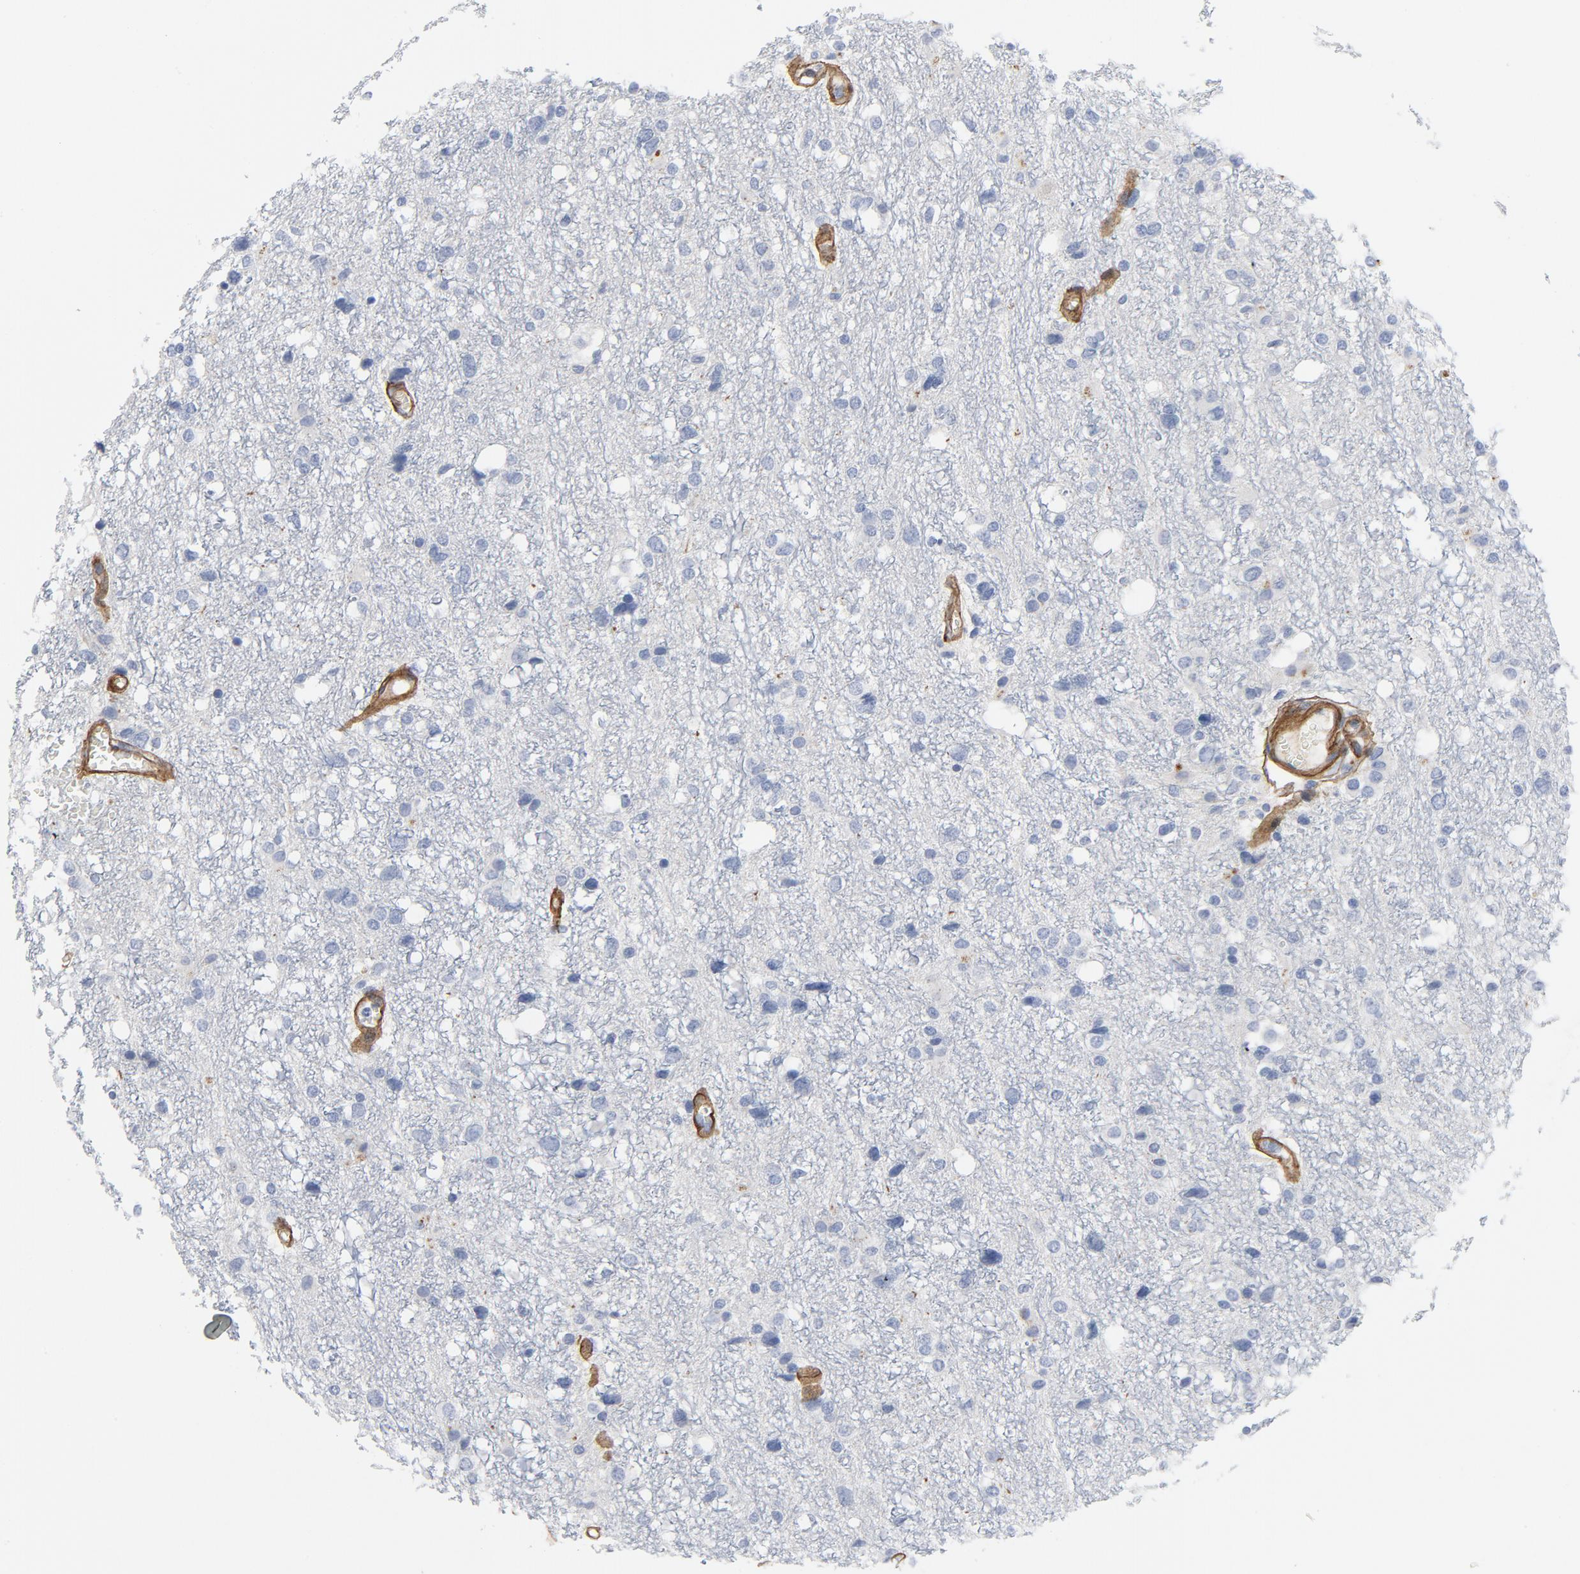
{"staining": {"intensity": "negative", "quantity": "none", "location": "none"}, "tissue": "glioma", "cell_type": "Tumor cells", "image_type": "cancer", "snomed": [{"axis": "morphology", "description": "Glioma, malignant, High grade"}, {"axis": "topography", "description": "Brain"}], "caption": "Image shows no protein staining in tumor cells of glioma tissue.", "gene": "LAMC1", "patient": {"sex": "female", "age": 59}}